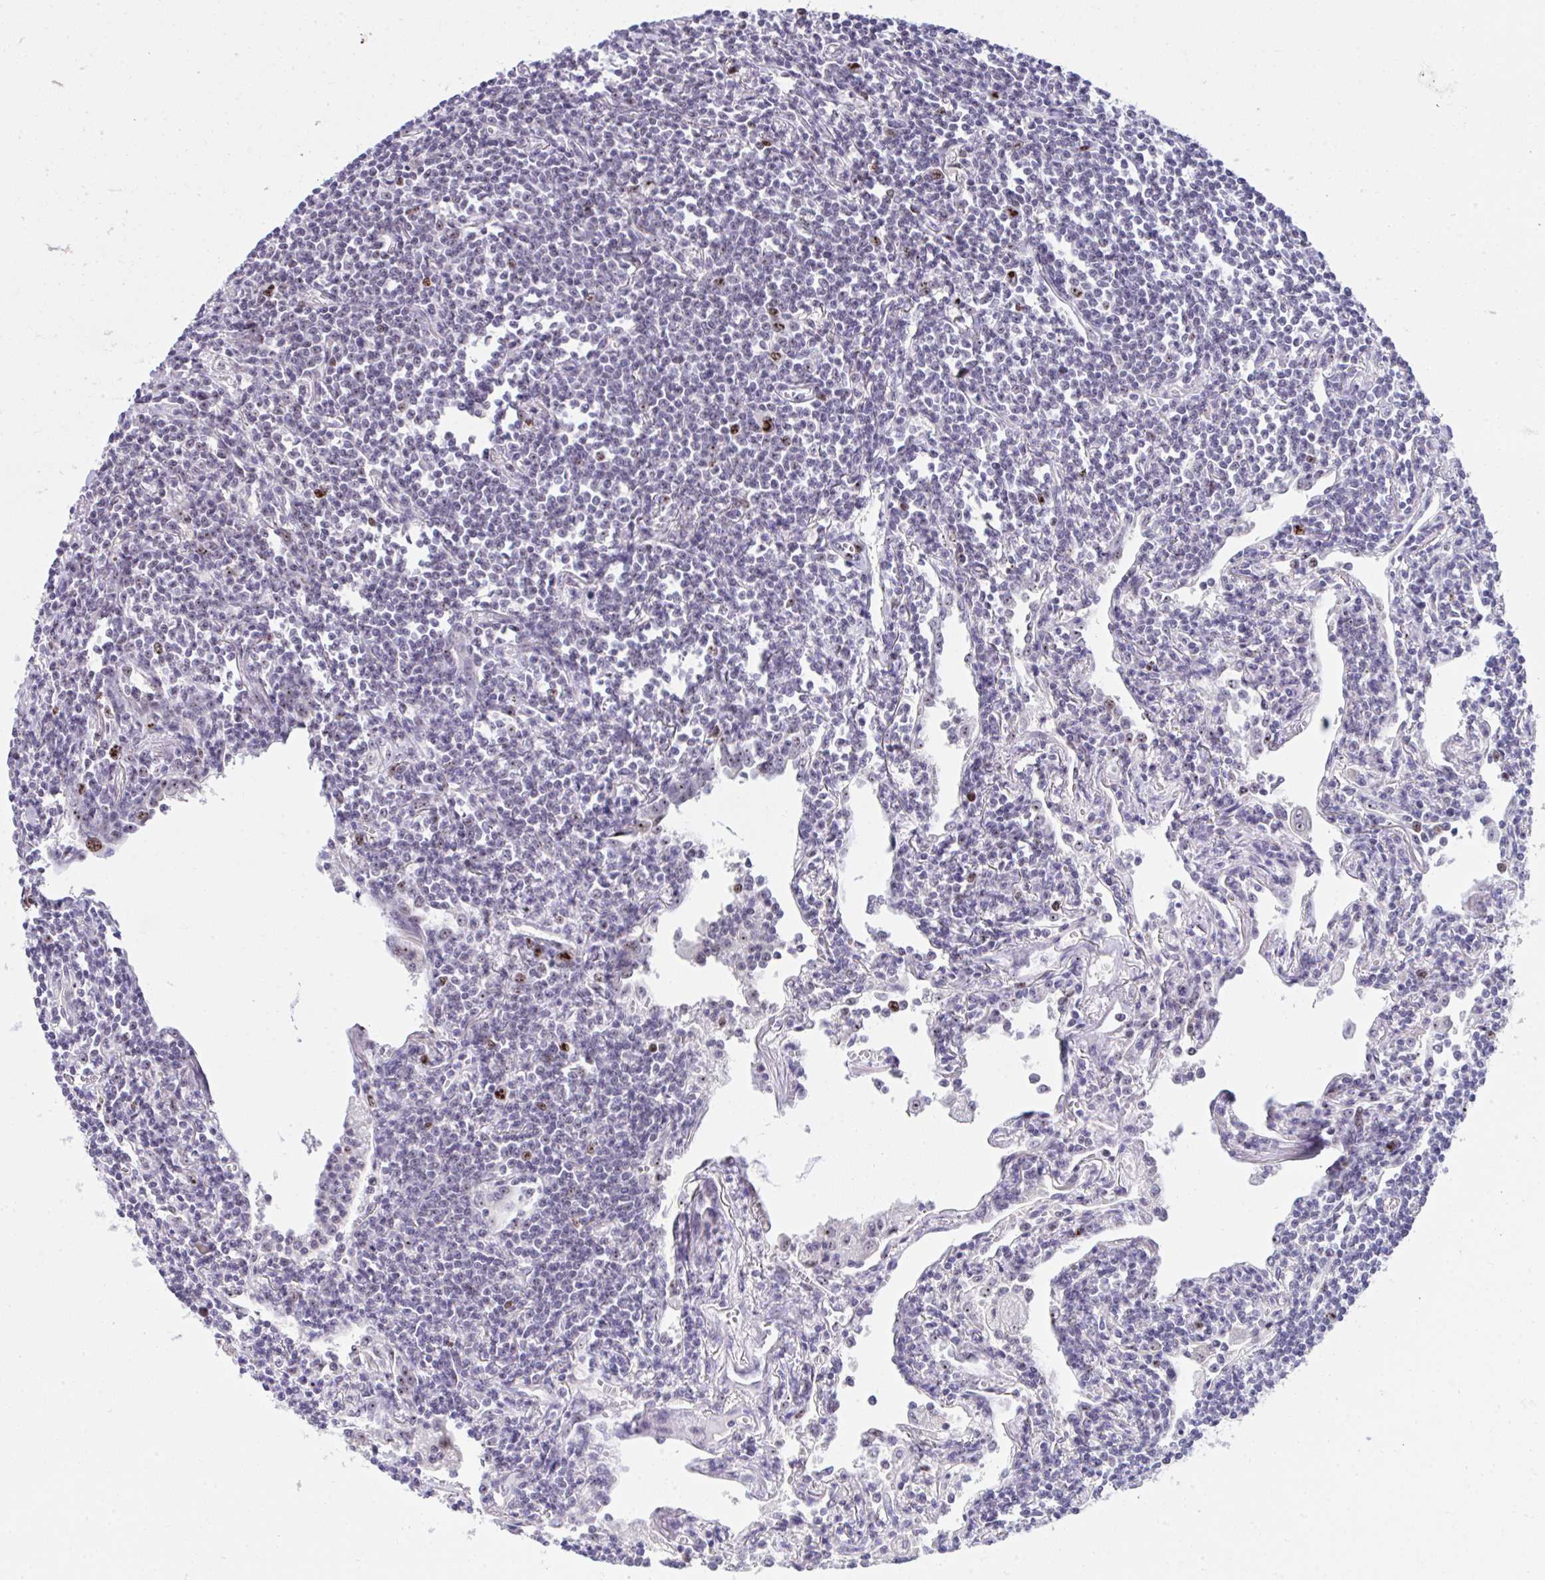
{"staining": {"intensity": "negative", "quantity": "none", "location": "none"}, "tissue": "lymphoma", "cell_type": "Tumor cells", "image_type": "cancer", "snomed": [{"axis": "morphology", "description": "Malignant lymphoma, non-Hodgkin's type, Low grade"}, {"axis": "topography", "description": "Lung"}], "caption": "The photomicrograph shows no staining of tumor cells in lymphoma. (DAB immunohistochemistry, high magnification).", "gene": "CEP72", "patient": {"sex": "female", "age": 71}}